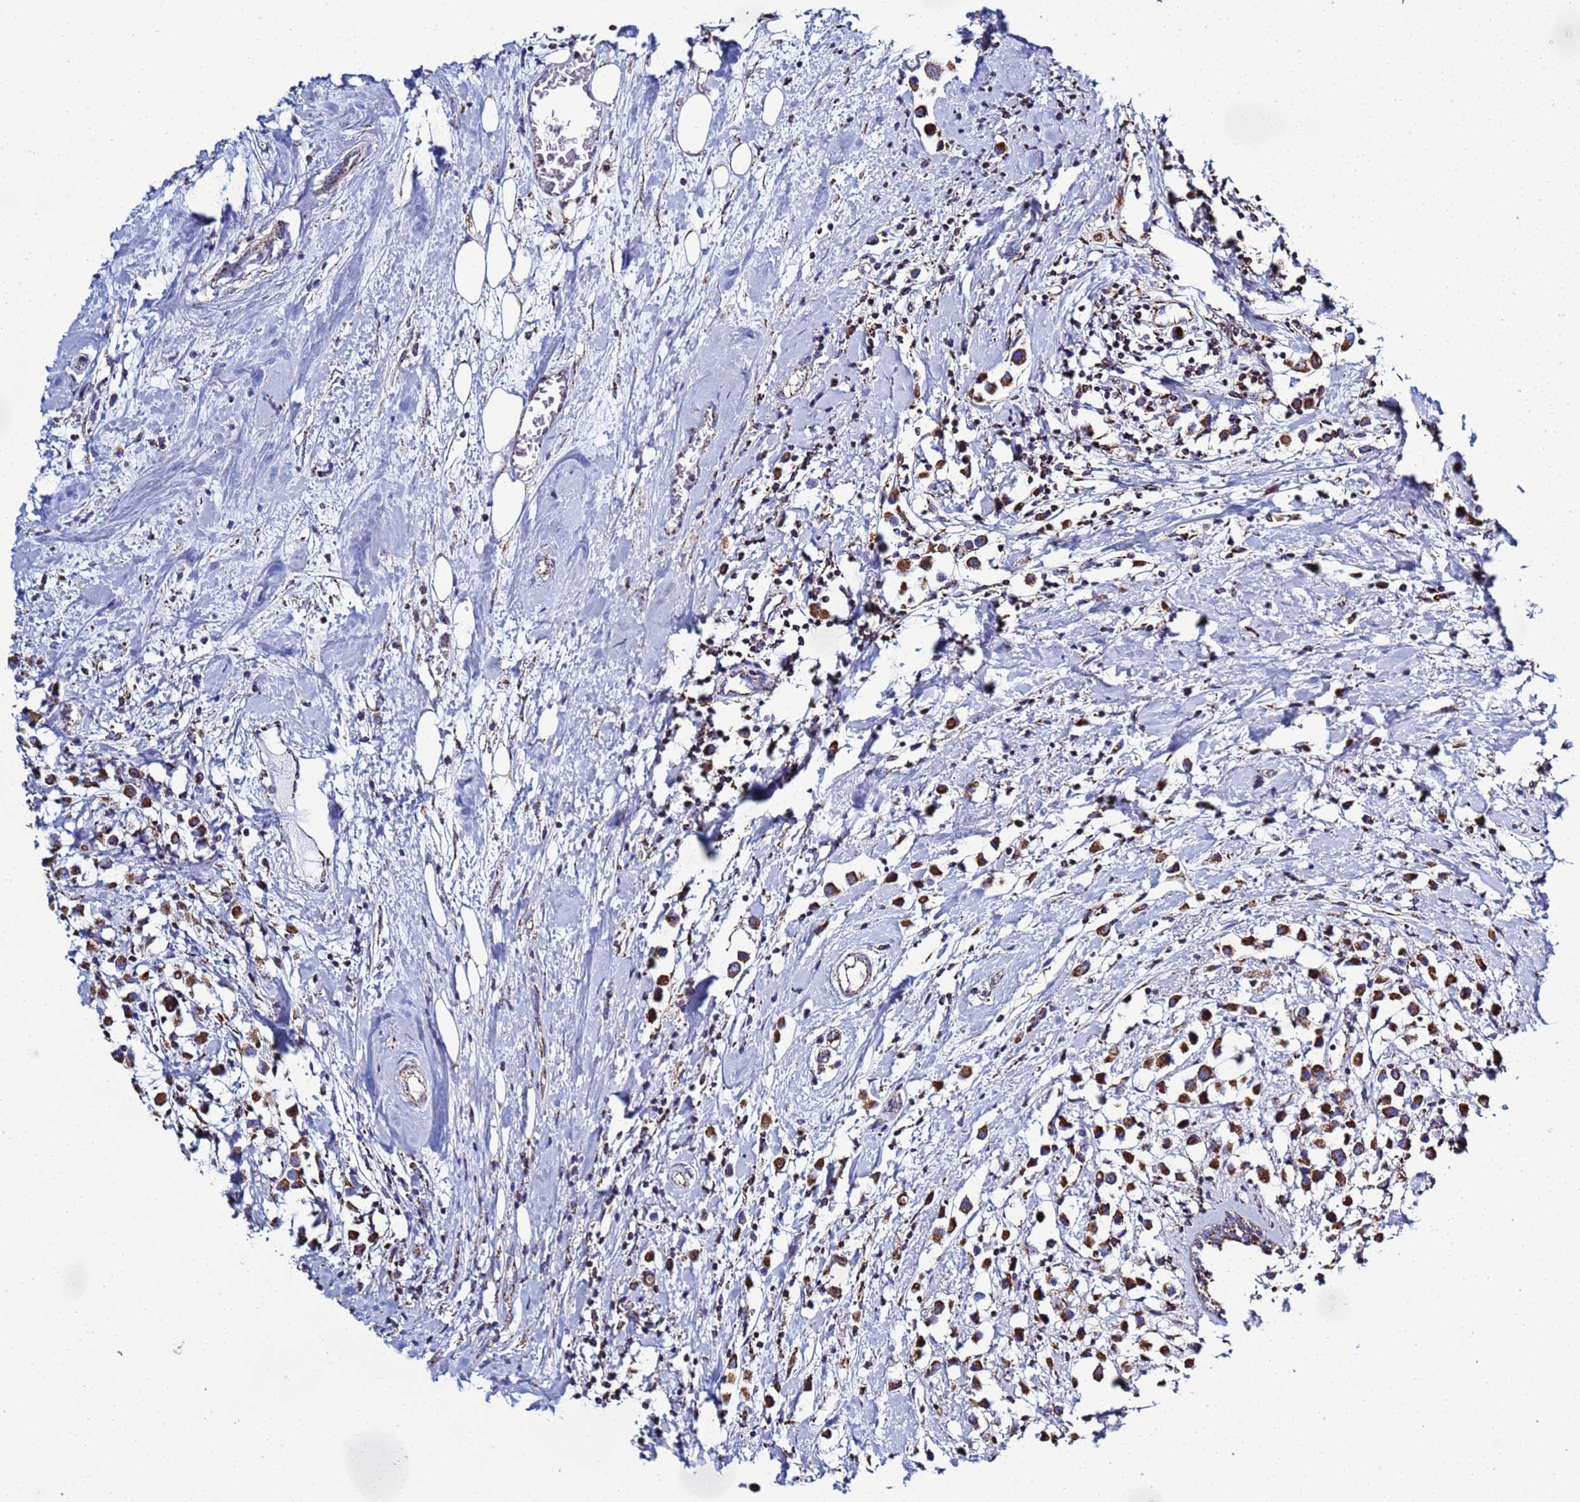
{"staining": {"intensity": "strong", "quantity": ">75%", "location": "cytoplasmic/membranous"}, "tissue": "breast cancer", "cell_type": "Tumor cells", "image_type": "cancer", "snomed": [{"axis": "morphology", "description": "Duct carcinoma"}, {"axis": "topography", "description": "Breast"}], "caption": "Brown immunohistochemical staining in human breast cancer exhibits strong cytoplasmic/membranous staining in approximately >75% of tumor cells.", "gene": "COQ4", "patient": {"sex": "female", "age": 61}}